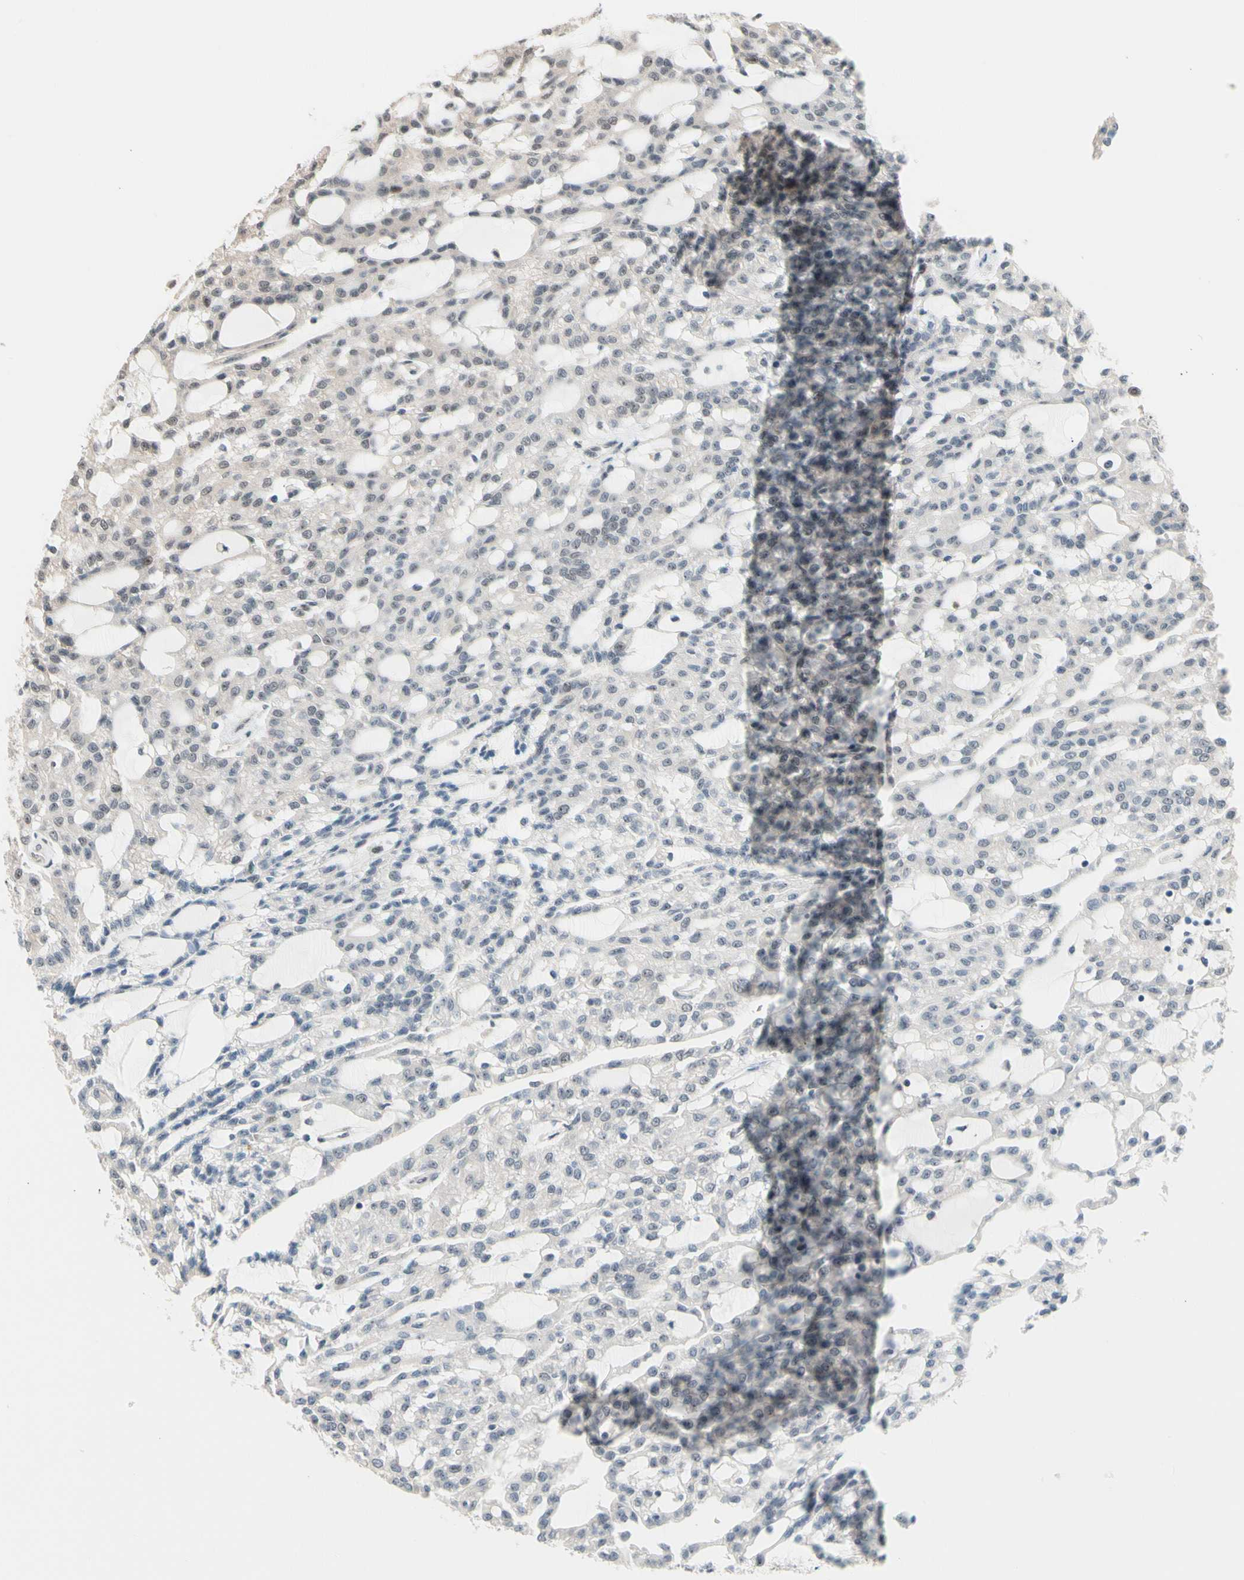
{"staining": {"intensity": "weak", "quantity": "<25%", "location": "cytoplasmic/membranous"}, "tissue": "renal cancer", "cell_type": "Tumor cells", "image_type": "cancer", "snomed": [{"axis": "morphology", "description": "Adenocarcinoma, NOS"}, {"axis": "topography", "description": "Kidney"}], "caption": "A high-resolution micrograph shows IHC staining of renal cancer, which demonstrates no significant staining in tumor cells.", "gene": "NGEF", "patient": {"sex": "male", "age": 63}}